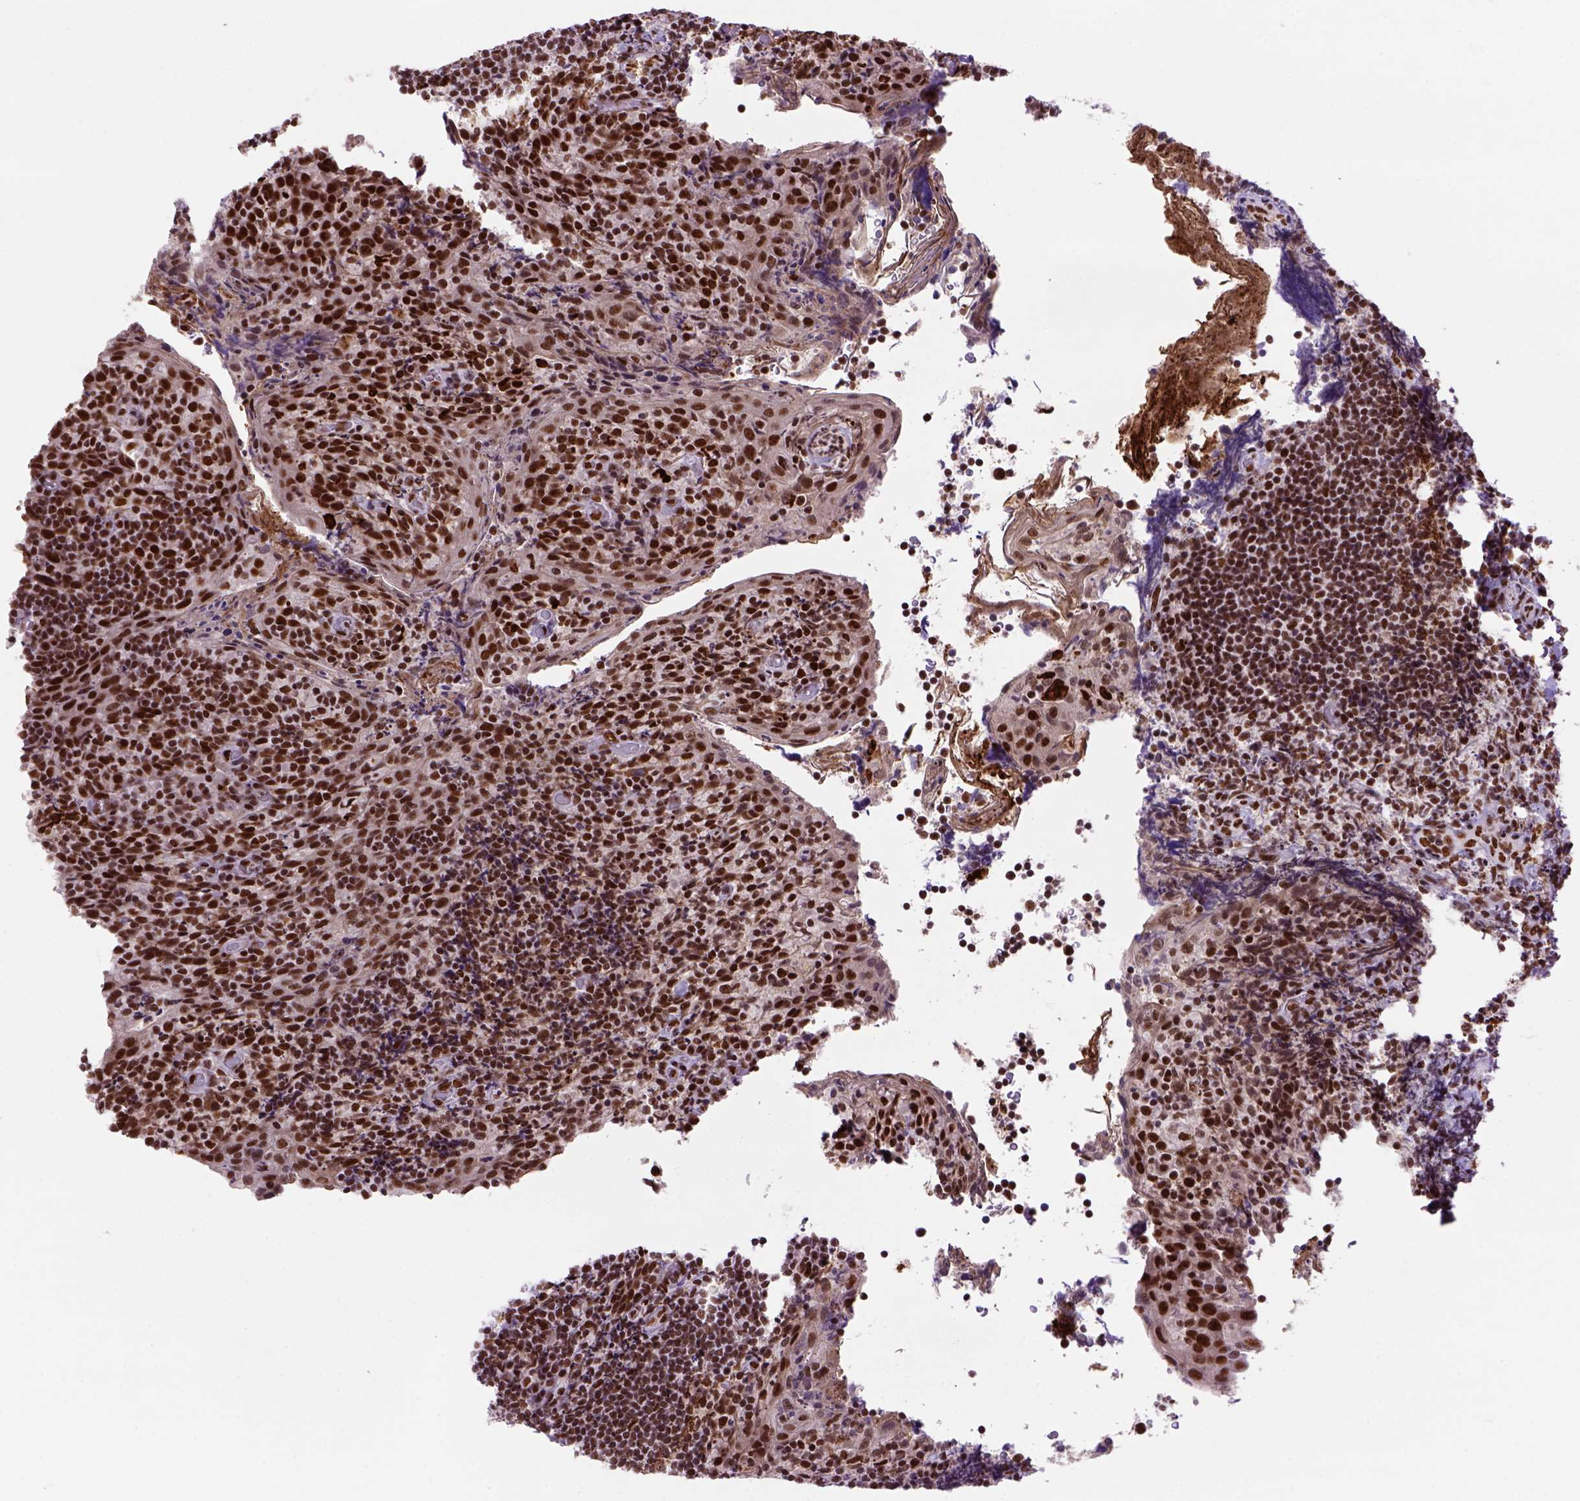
{"staining": {"intensity": "strong", "quantity": ">75%", "location": "nuclear"}, "tissue": "tonsil", "cell_type": "Germinal center cells", "image_type": "normal", "snomed": [{"axis": "morphology", "description": "Normal tissue, NOS"}, {"axis": "topography", "description": "Tonsil"}], "caption": "The histopathology image displays immunohistochemical staining of unremarkable tonsil. There is strong nuclear expression is identified in approximately >75% of germinal center cells.", "gene": "NSMCE2", "patient": {"sex": "female", "age": 10}}